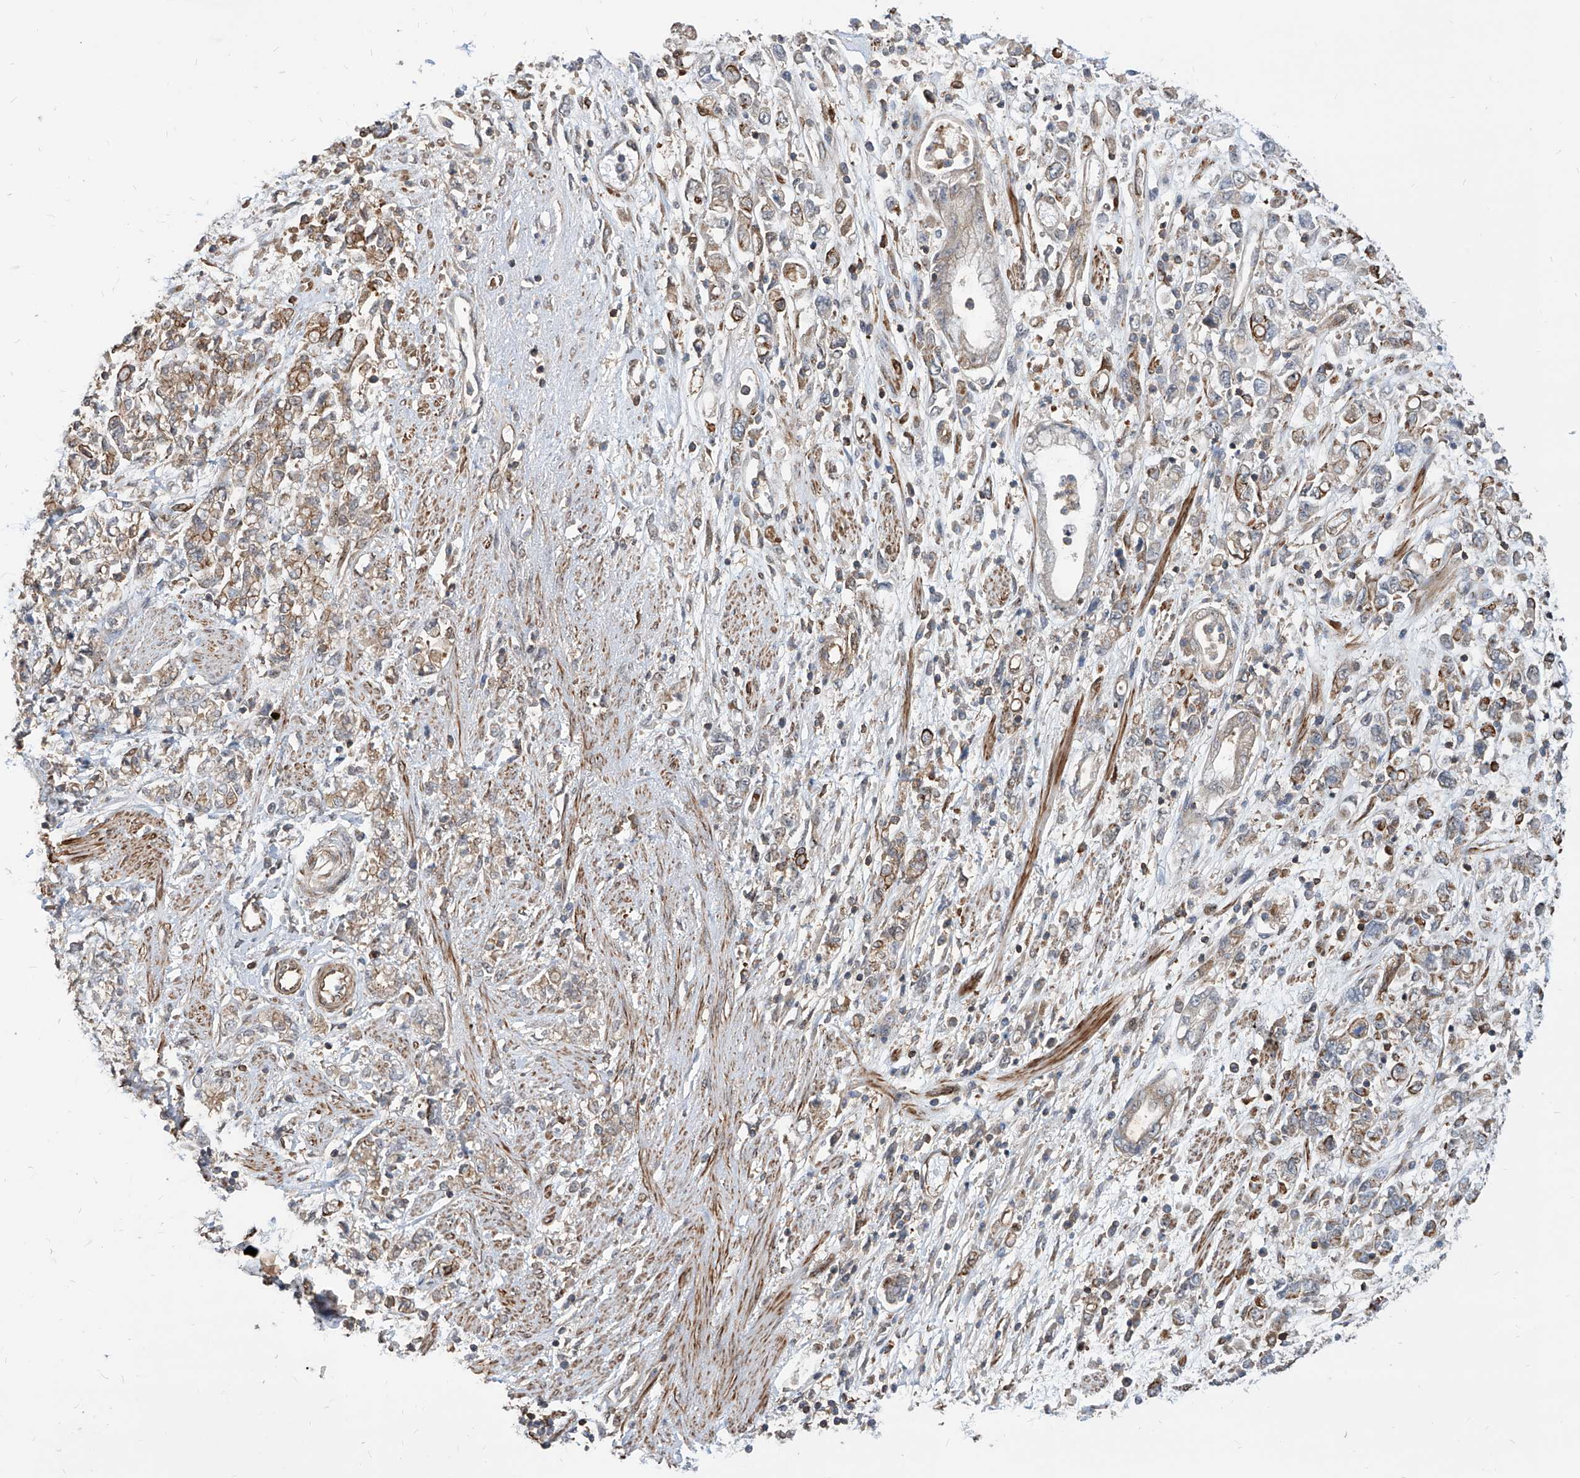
{"staining": {"intensity": "weak", "quantity": "<25%", "location": "cytoplasmic/membranous"}, "tissue": "stomach cancer", "cell_type": "Tumor cells", "image_type": "cancer", "snomed": [{"axis": "morphology", "description": "Adenocarcinoma, NOS"}, {"axis": "topography", "description": "Stomach"}], "caption": "Stomach adenocarcinoma was stained to show a protein in brown. There is no significant expression in tumor cells.", "gene": "MAGED2", "patient": {"sex": "female", "age": 76}}